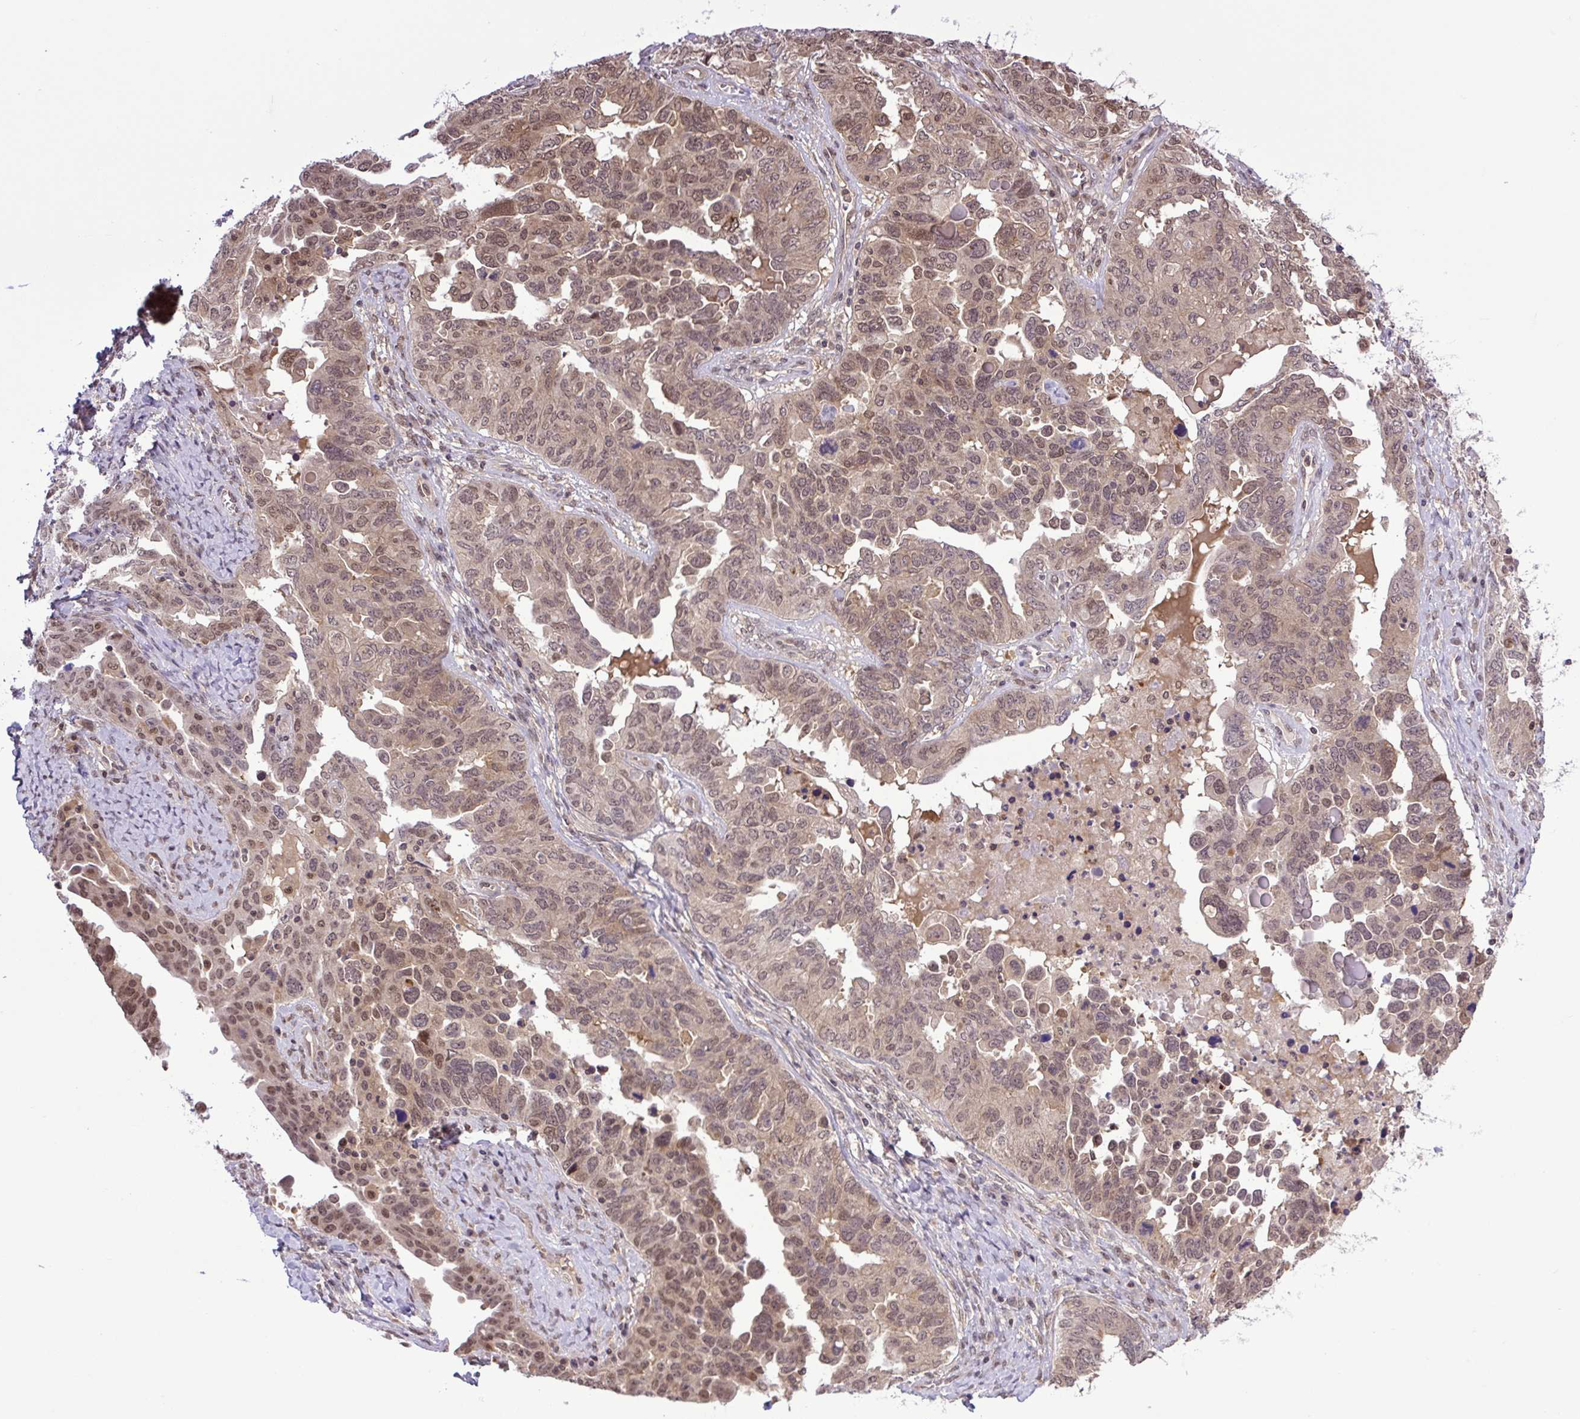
{"staining": {"intensity": "moderate", "quantity": "25%-75%", "location": "nuclear"}, "tissue": "ovarian cancer", "cell_type": "Tumor cells", "image_type": "cancer", "snomed": [{"axis": "morphology", "description": "Carcinoma, endometroid"}, {"axis": "topography", "description": "Ovary"}], "caption": "About 25%-75% of tumor cells in human ovarian cancer reveal moderate nuclear protein expression as visualized by brown immunohistochemical staining.", "gene": "SGTA", "patient": {"sex": "female", "age": 62}}